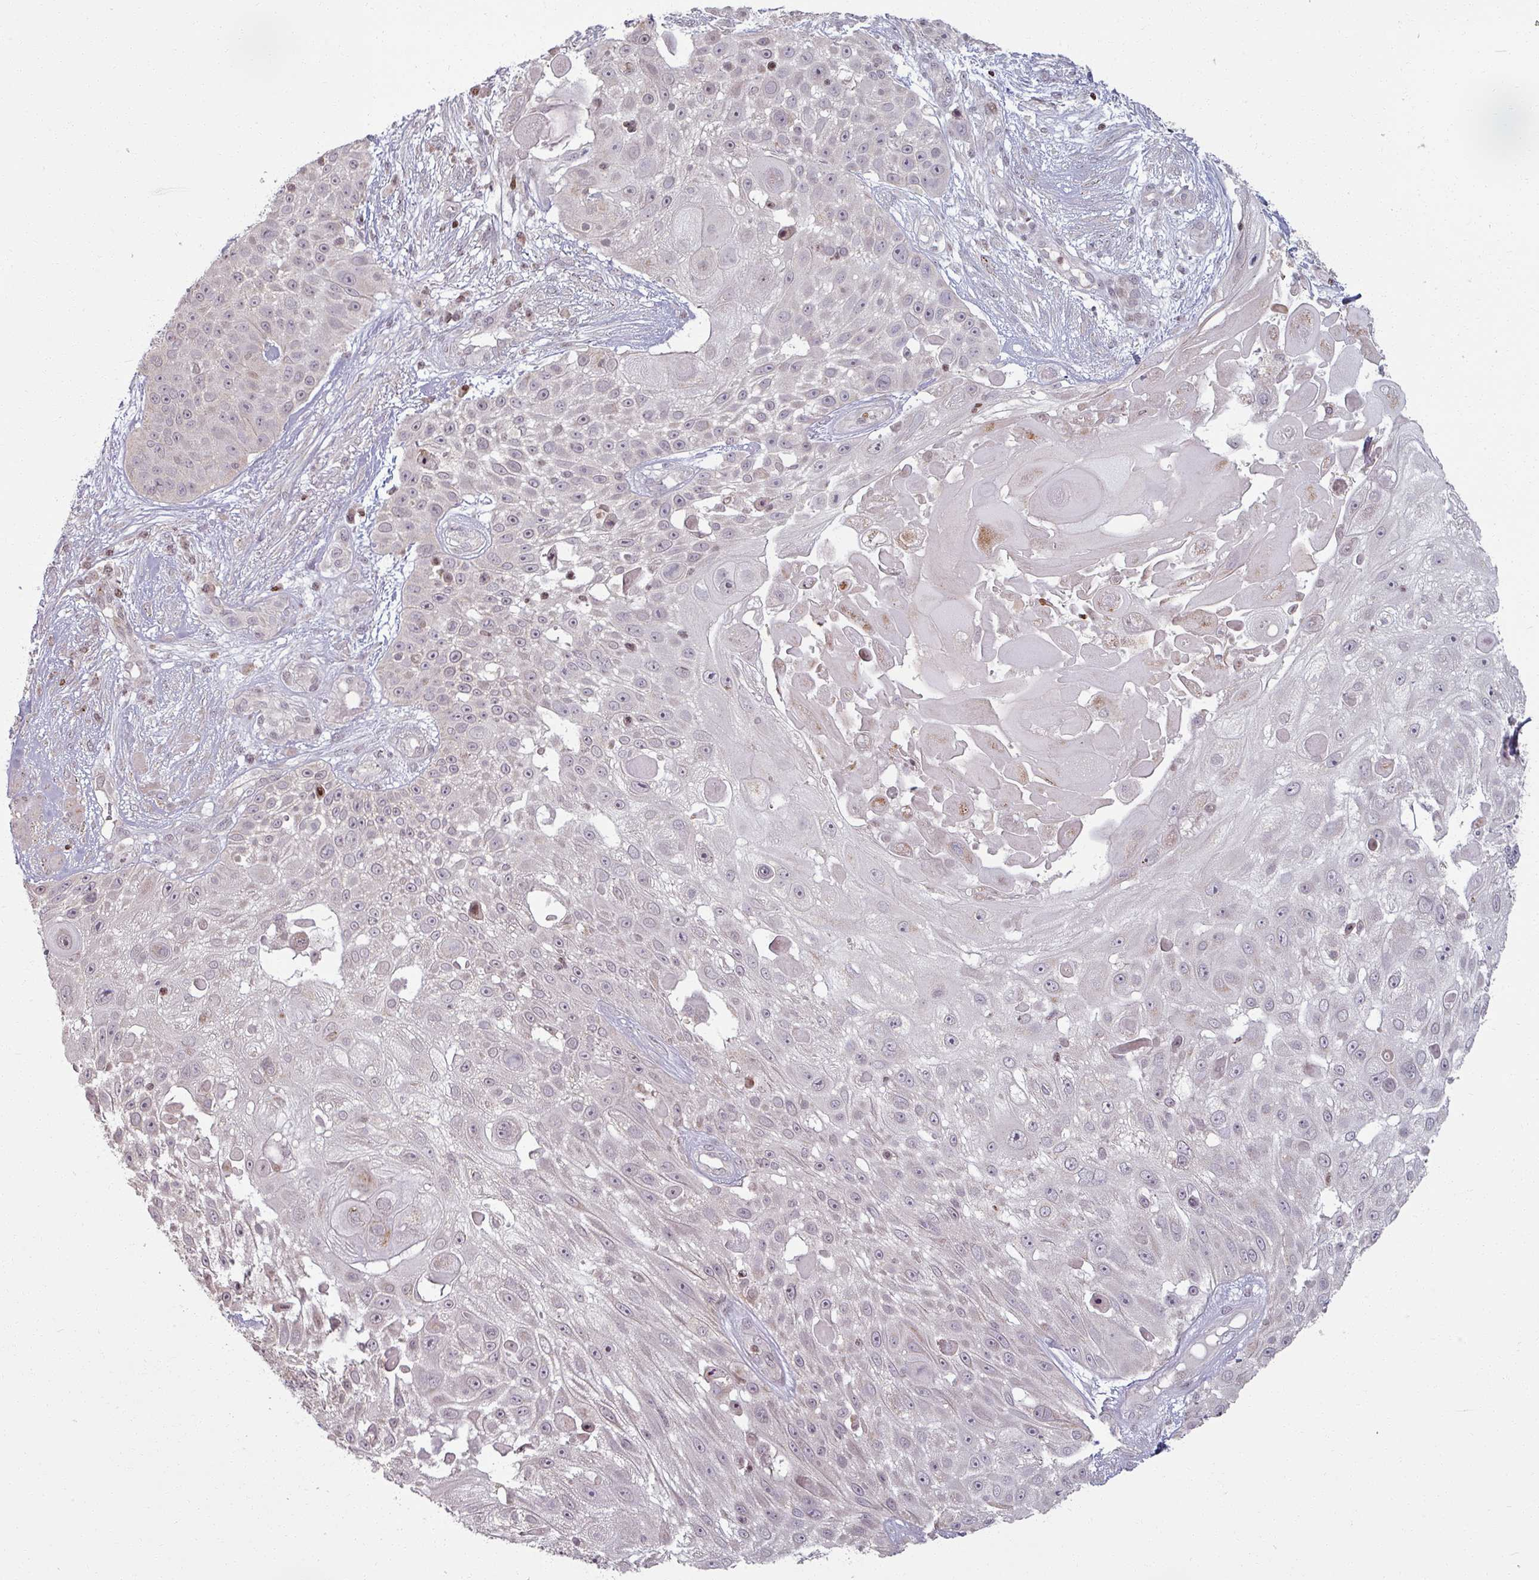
{"staining": {"intensity": "weak", "quantity": ">75%", "location": "nuclear"}, "tissue": "skin cancer", "cell_type": "Tumor cells", "image_type": "cancer", "snomed": [{"axis": "morphology", "description": "Squamous cell carcinoma, NOS"}, {"axis": "topography", "description": "Skin"}], "caption": "This photomicrograph reveals IHC staining of human skin cancer, with low weak nuclear staining in about >75% of tumor cells.", "gene": "NCOR1", "patient": {"sex": "female", "age": 86}}